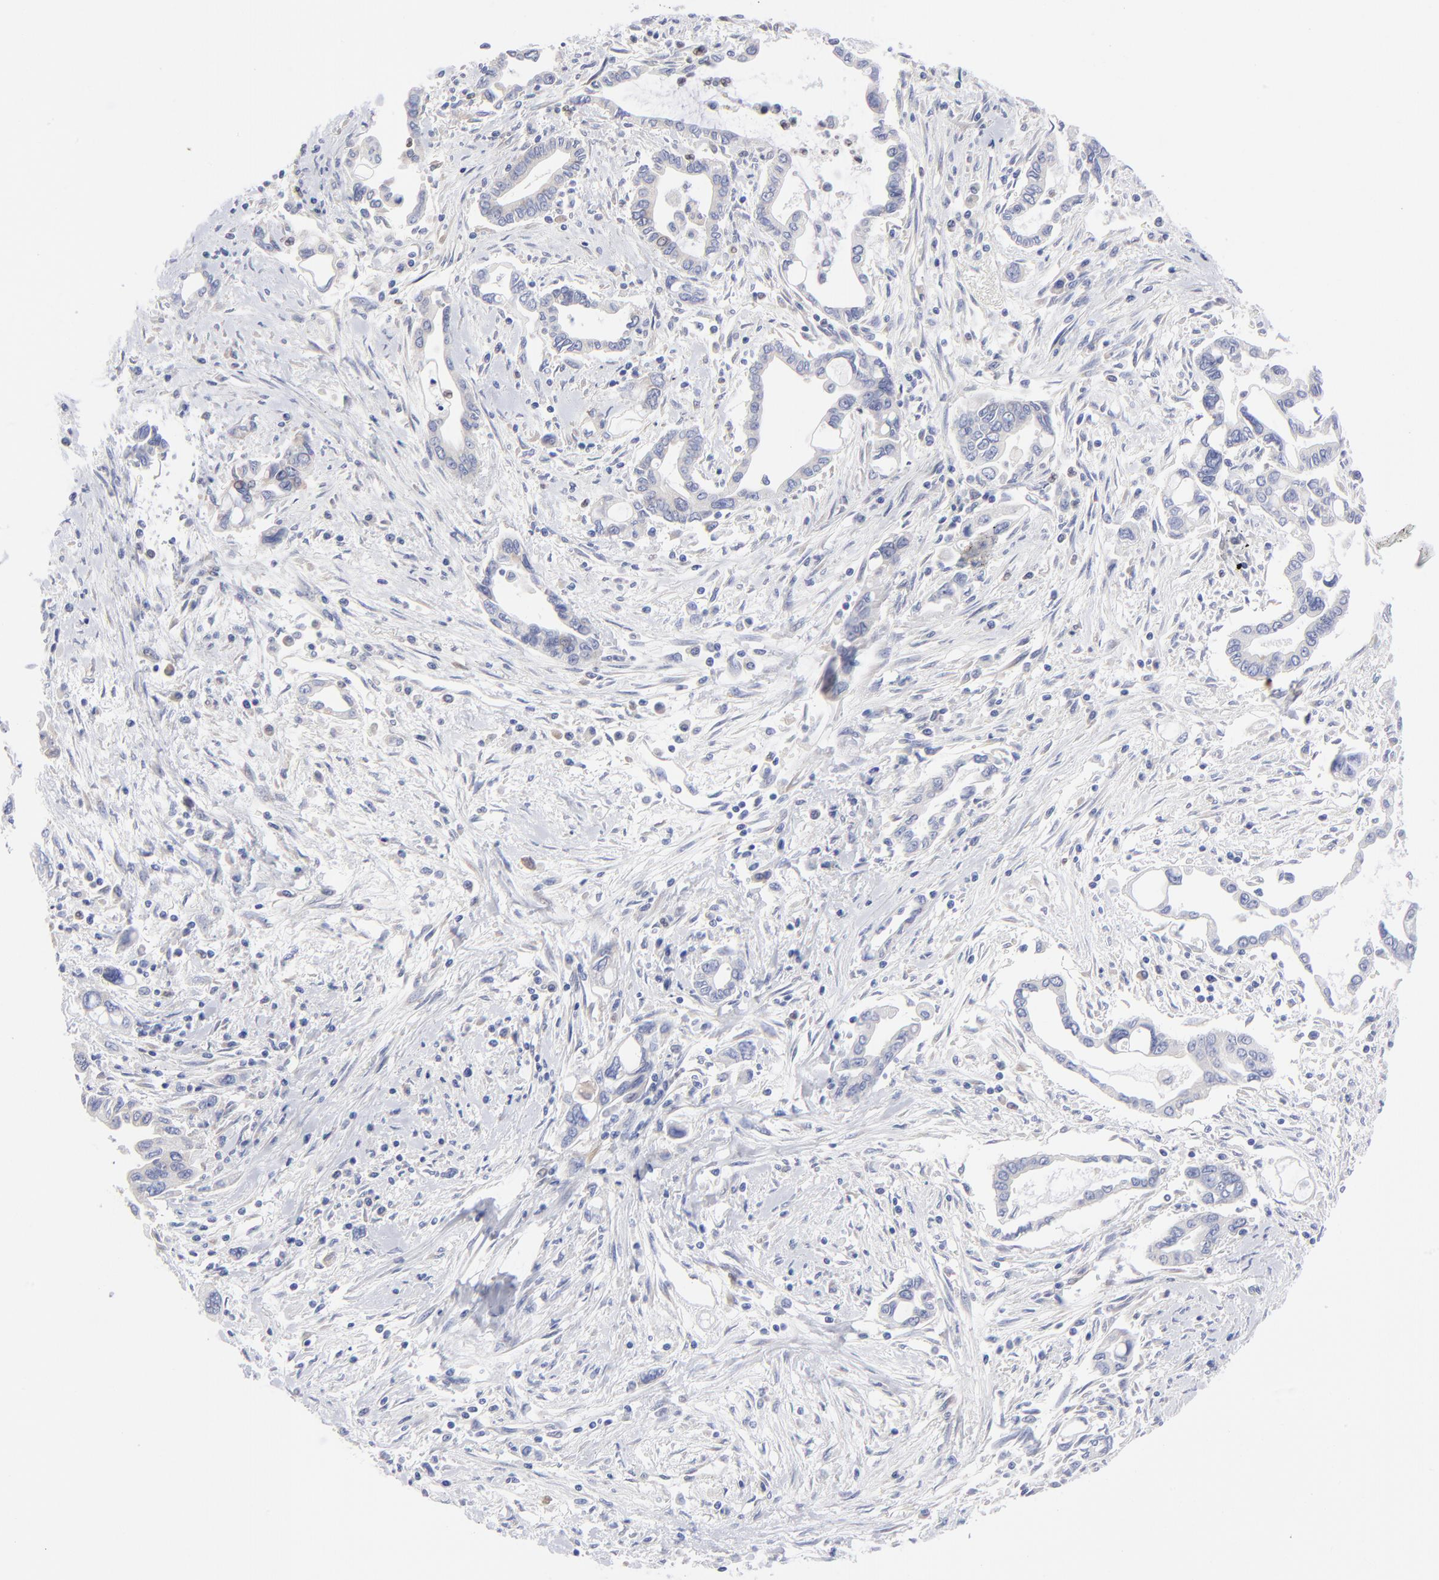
{"staining": {"intensity": "negative", "quantity": "none", "location": "none"}, "tissue": "pancreatic cancer", "cell_type": "Tumor cells", "image_type": "cancer", "snomed": [{"axis": "morphology", "description": "Adenocarcinoma, NOS"}, {"axis": "topography", "description": "Pancreas"}], "caption": "DAB immunohistochemical staining of human adenocarcinoma (pancreatic) shows no significant expression in tumor cells.", "gene": "EIF2AK2", "patient": {"sex": "female", "age": 57}}